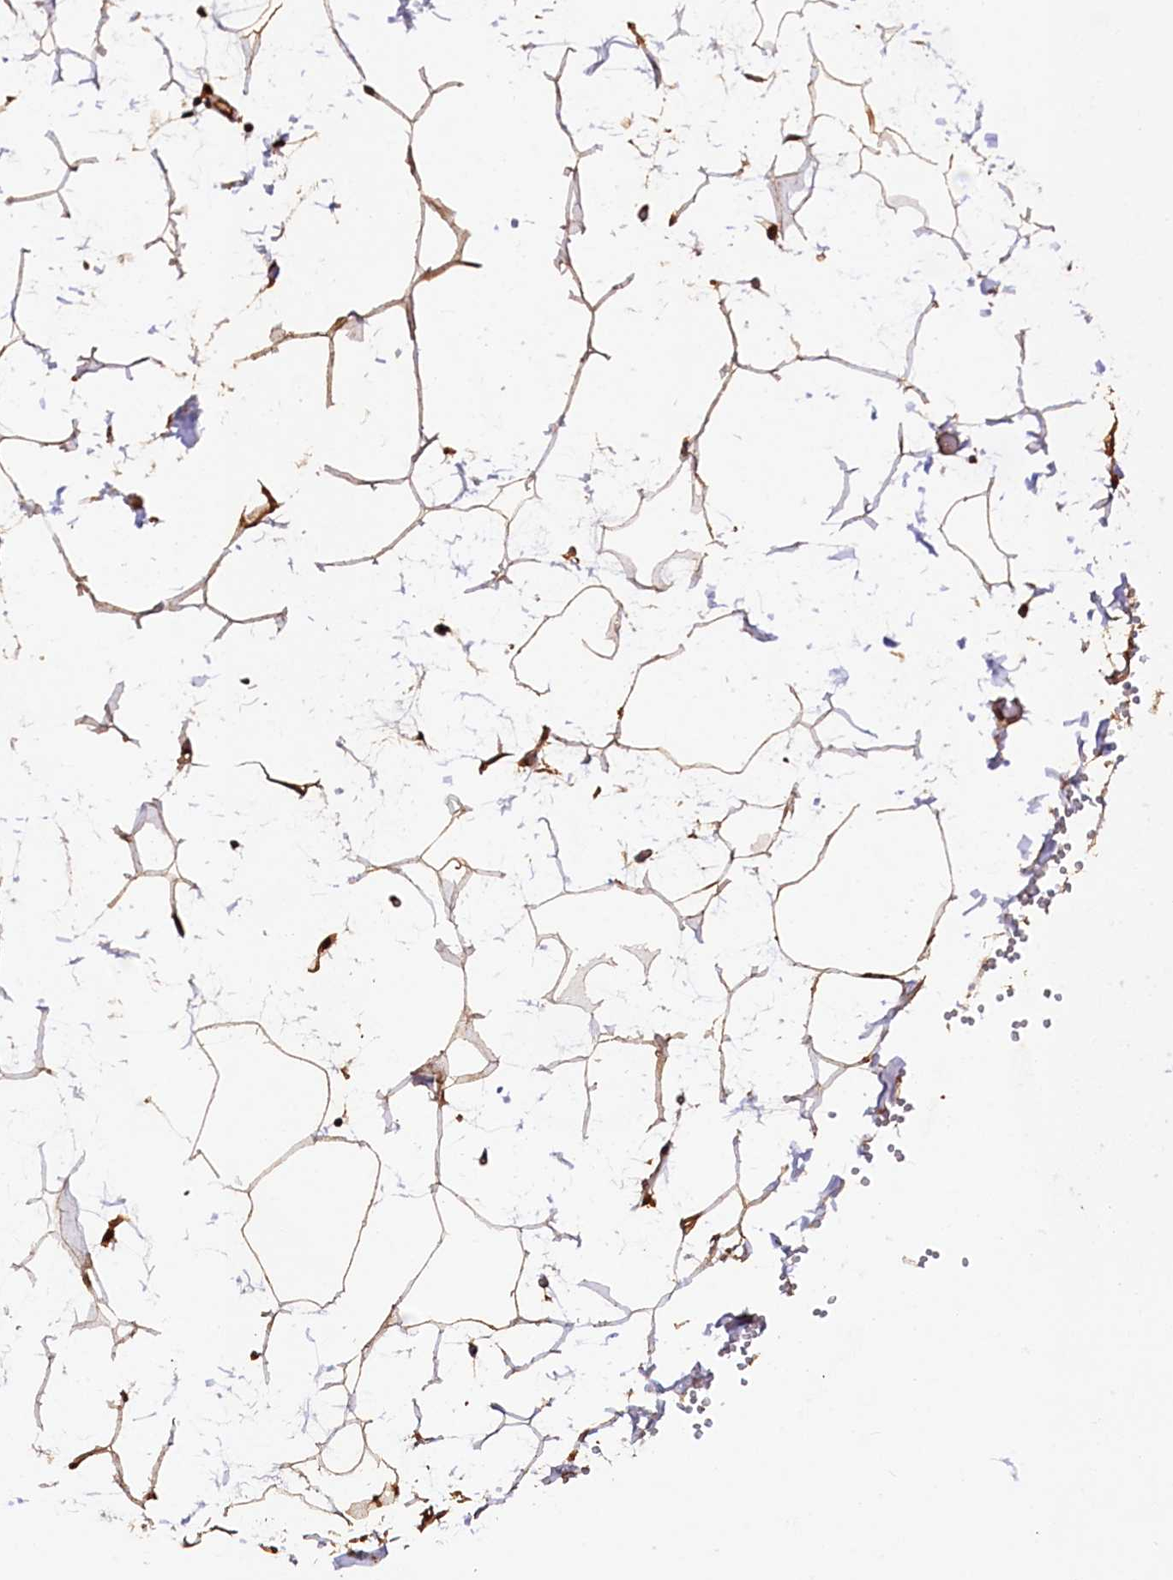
{"staining": {"intensity": "strong", "quantity": ">75%", "location": "cytoplasmic/membranous,nuclear"}, "tissue": "adipose tissue", "cell_type": "Adipocytes", "image_type": "normal", "snomed": [{"axis": "morphology", "description": "Normal tissue, NOS"}, {"axis": "topography", "description": "Gallbladder"}, {"axis": "topography", "description": "Peripheral nerve tissue"}], "caption": "A high-resolution histopathology image shows immunohistochemistry (IHC) staining of unremarkable adipose tissue, which exhibits strong cytoplasmic/membranous,nuclear staining in about >75% of adipocytes.", "gene": "SHPRH", "patient": {"sex": "male", "age": 38}}